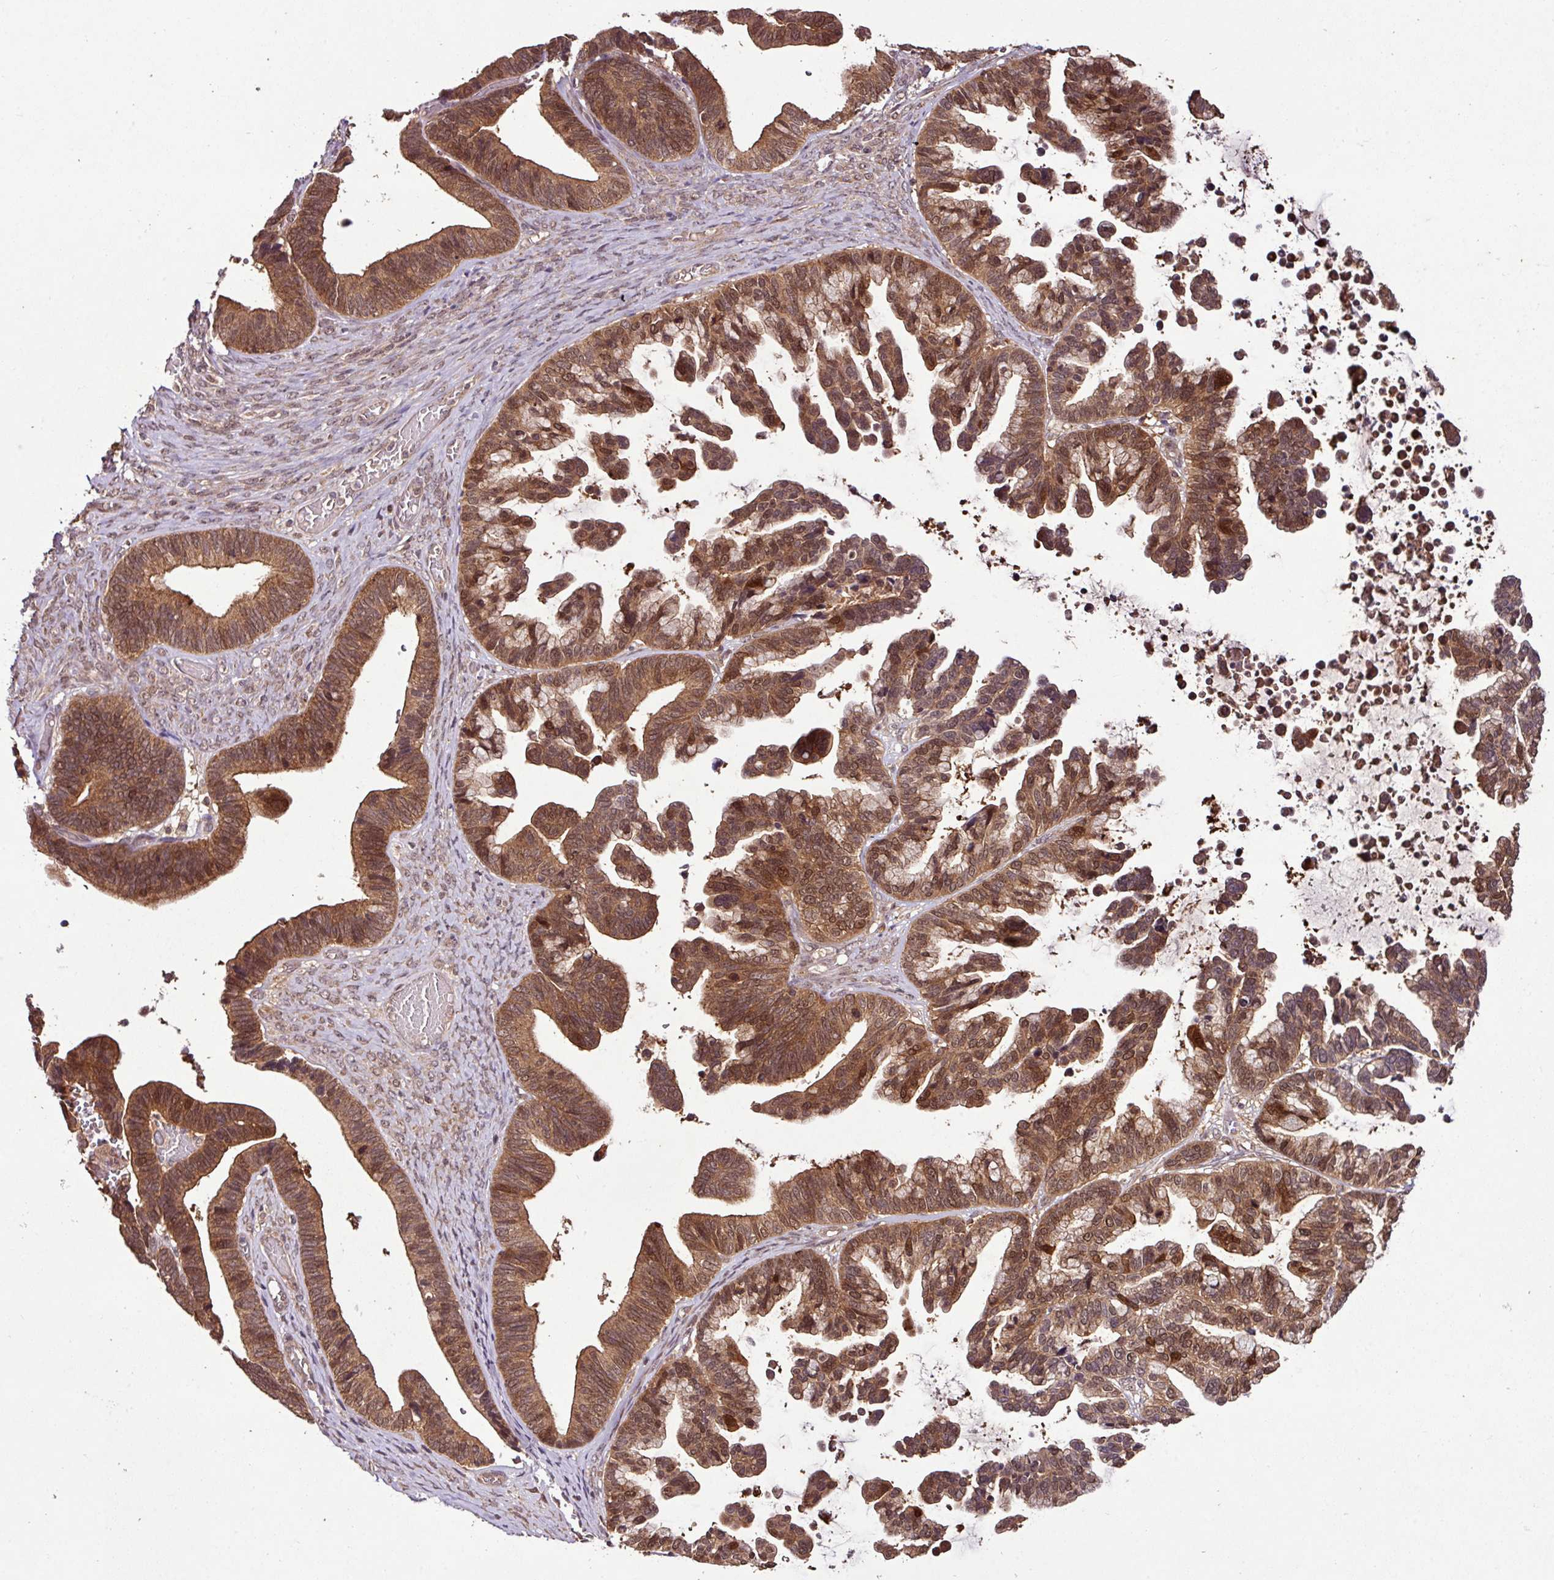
{"staining": {"intensity": "moderate", "quantity": ">75%", "location": "cytoplasmic/membranous,nuclear"}, "tissue": "ovarian cancer", "cell_type": "Tumor cells", "image_type": "cancer", "snomed": [{"axis": "morphology", "description": "Cystadenocarcinoma, serous, NOS"}, {"axis": "topography", "description": "Ovary"}], "caption": "Protein analysis of ovarian cancer tissue reveals moderate cytoplasmic/membranous and nuclear positivity in about >75% of tumor cells. The staining was performed using DAB (3,3'-diaminobenzidine) to visualize the protein expression in brown, while the nuclei were stained in blue with hematoxylin (Magnification: 20x).", "gene": "FAIM", "patient": {"sex": "female", "age": 56}}